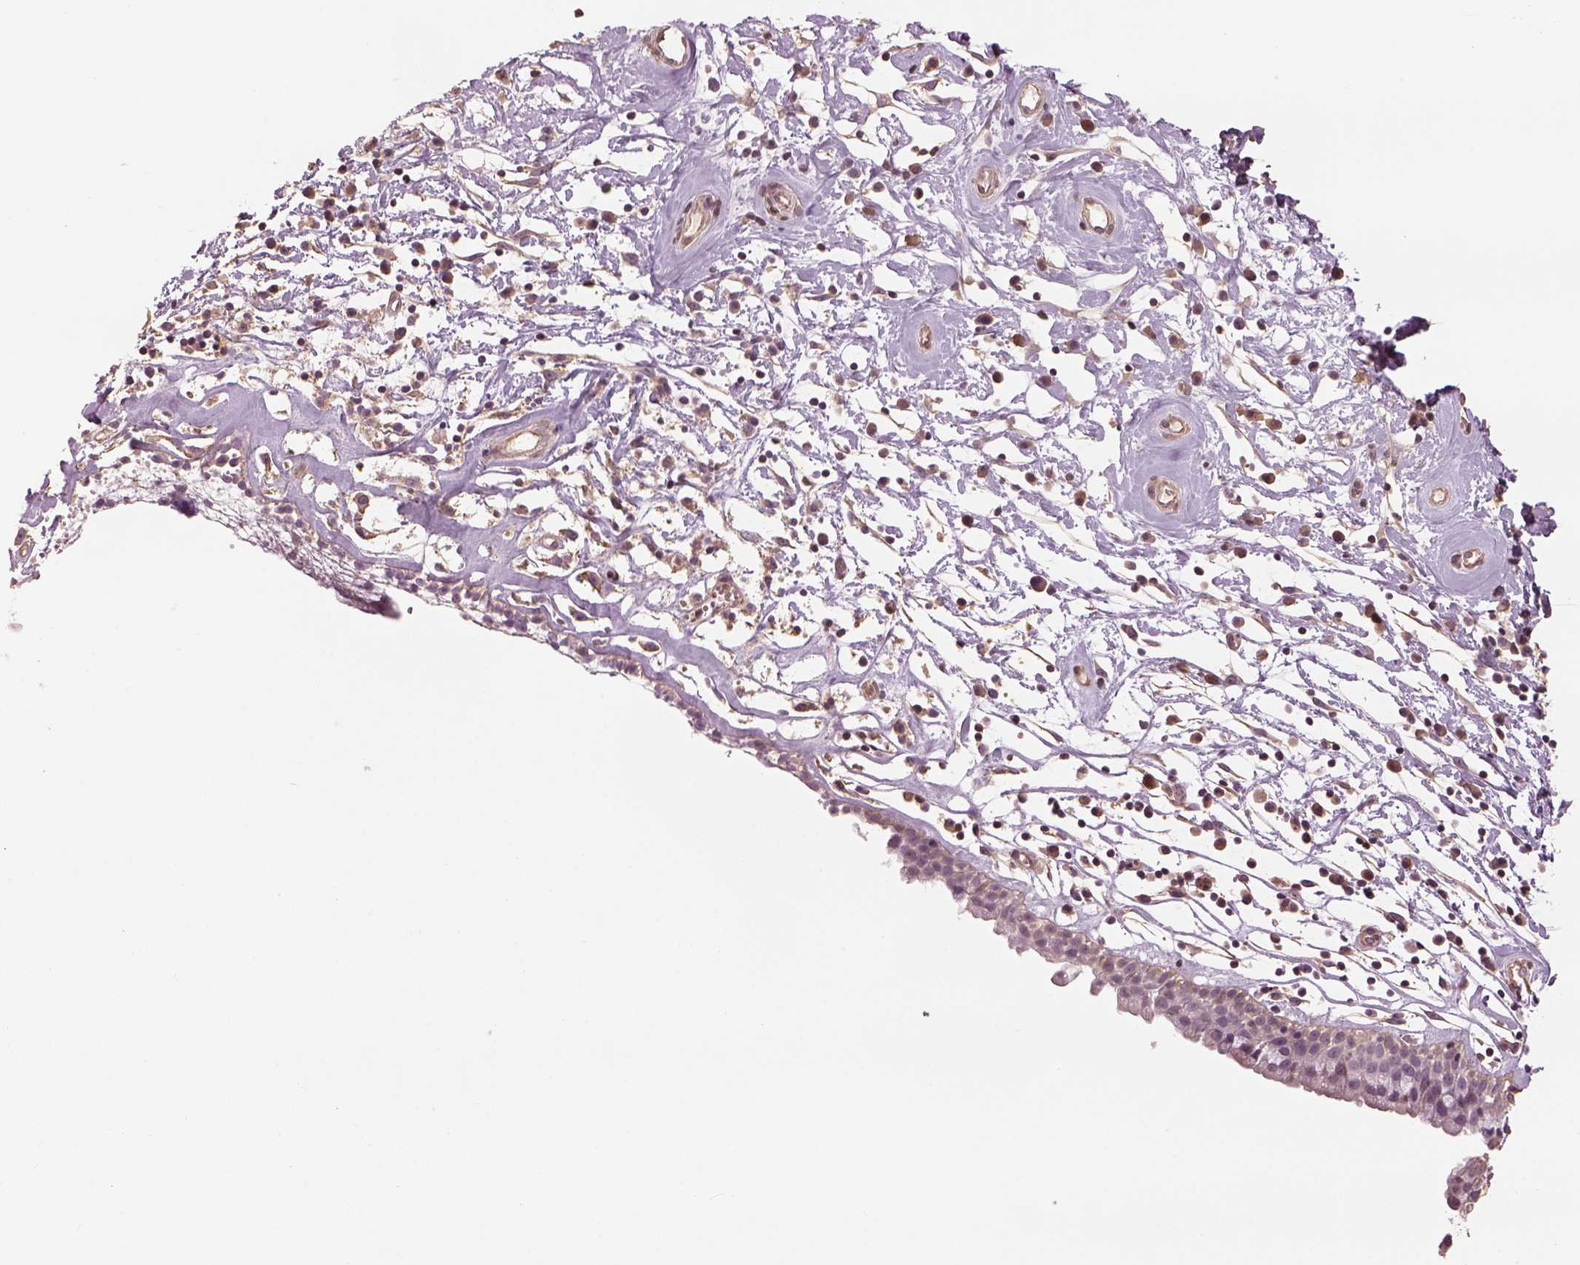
{"staining": {"intensity": "negative", "quantity": "none", "location": "none"}, "tissue": "nasopharynx", "cell_type": "Respiratory epithelial cells", "image_type": "normal", "snomed": [{"axis": "morphology", "description": "Normal tissue, NOS"}, {"axis": "topography", "description": "Nasopharynx"}], "caption": "This is an immunohistochemistry photomicrograph of benign nasopharynx. There is no staining in respiratory epithelial cells.", "gene": "LIN7A", "patient": {"sex": "male", "age": 77}}